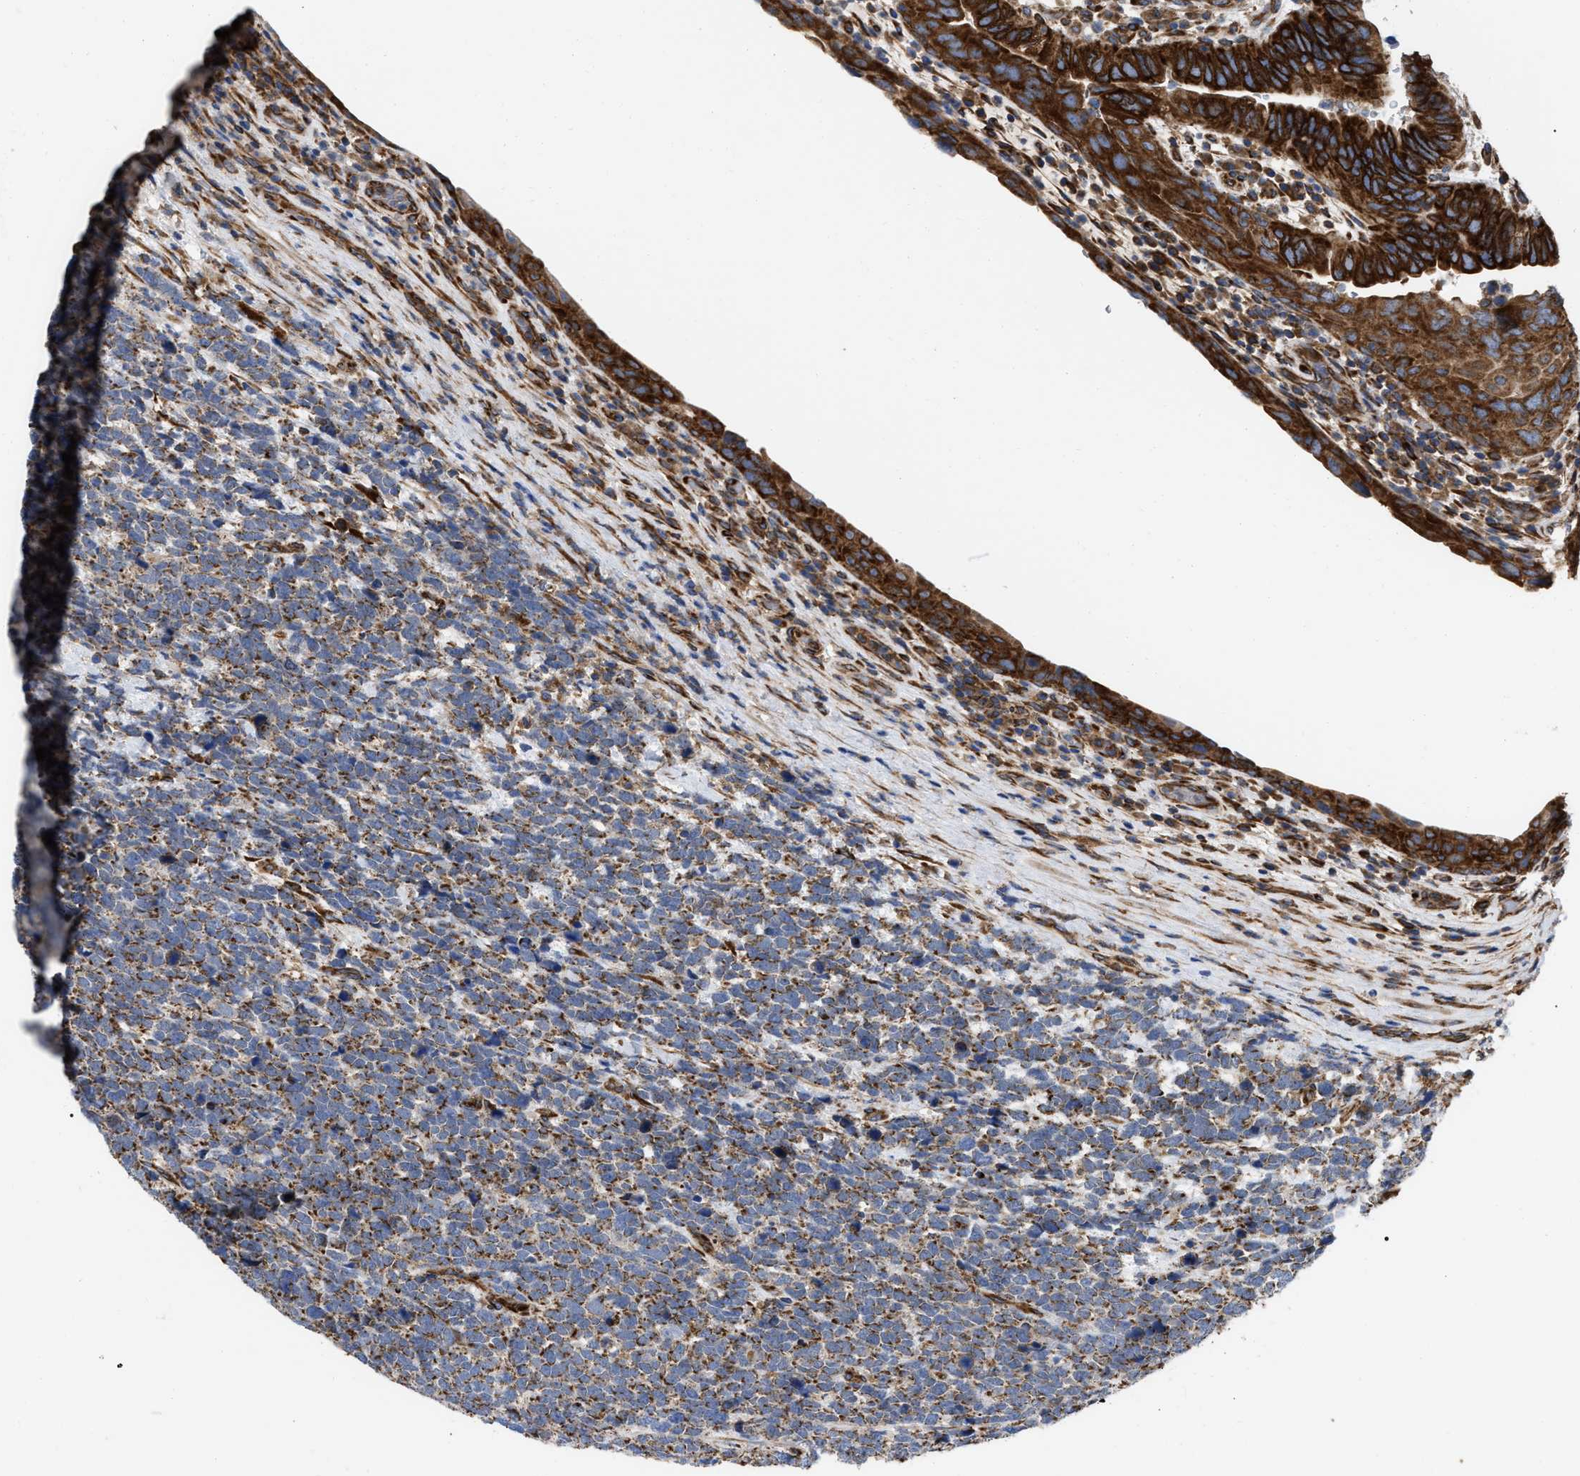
{"staining": {"intensity": "strong", "quantity": ">75%", "location": "cytoplasmic/membranous"}, "tissue": "urothelial cancer", "cell_type": "Tumor cells", "image_type": "cancer", "snomed": [{"axis": "morphology", "description": "Urothelial carcinoma, High grade"}, {"axis": "topography", "description": "Urinary bladder"}], "caption": "Immunohistochemistry (DAB (3,3'-diaminobenzidine)) staining of urothelial cancer displays strong cytoplasmic/membranous protein expression in about >75% of tumor cells. (Stains: DAB in brown, nuclei in blue, Microscopy: brightfield microscopy at high magnification).", "gene": "FAM120A", "patient": {"sex": "female", "age": 82}}